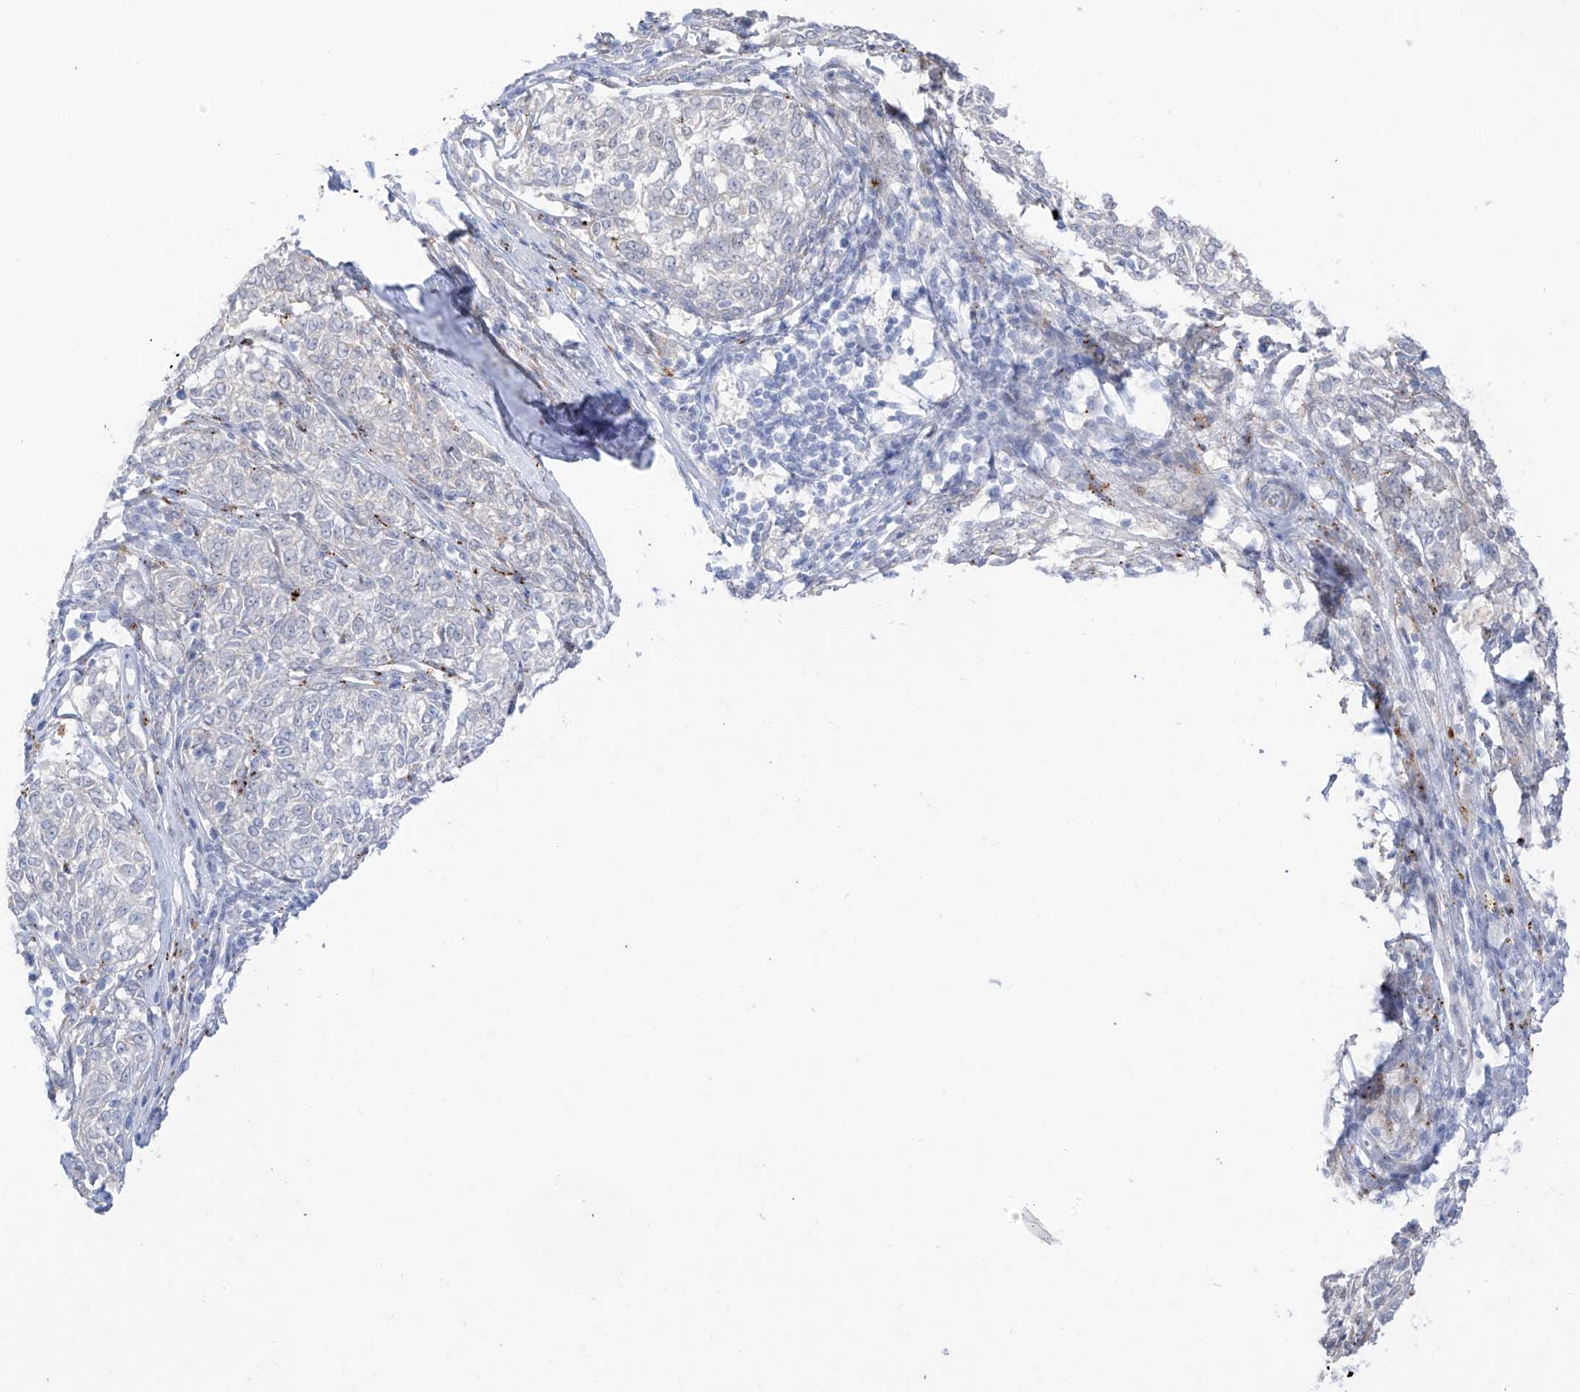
{"staining": {"intensity": "negative", "quantity": "none", "location": "none"}, "tissue": "melanoma", "cell_type": "Tumor cells", "image_type": "cancer", "snomed": [{"axis": "morphology", "description": "Malignant melanoma, NOS"}, {"axis": "topography", "description": "Skin"}], "caption": "Melanoma was stained to show a protein in brown. There is no significant staining in tumor cells. (Brightfield microscopy of DAB immunohistochemistry at high magnification).", "gene": "PSPH", "patient": {"sex": "female", "age": 72}}